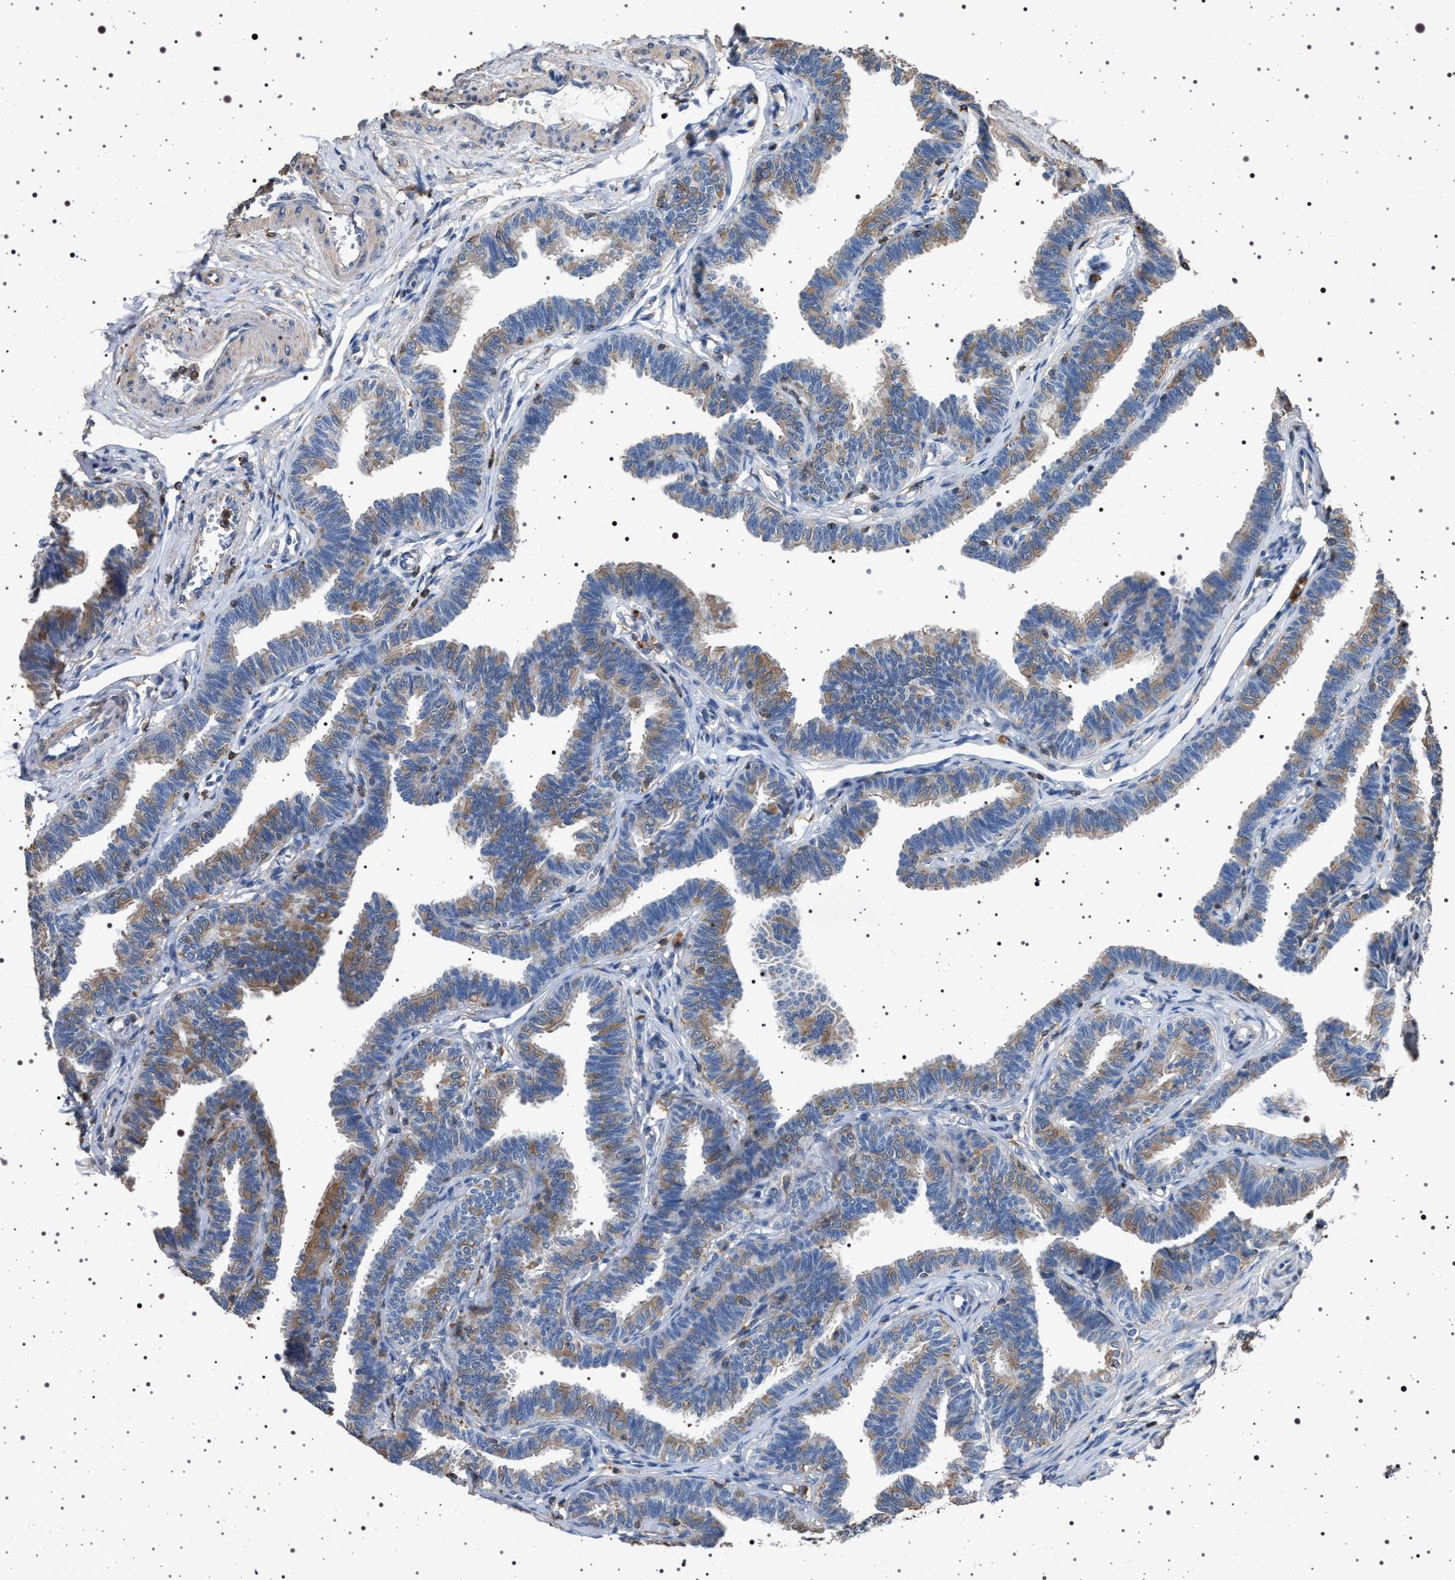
{"staining": {"intensity": "weak", "quantity": "25%-75%", "location": "cytoplasmic/membranous"}, "tissue": "fallopian tube", "cell_type": "Glandular cells", "image_type": "normal", "snomed": [{"axis": "morphology", "description": "Normal tissue, NOS"}, {"axis": "topography", "description": "Fallopian tube"}, {"axis": "topography", "description": "Ovary"}], "caption": "High-power microscopy captured an IHC image of unremarkable fallopian tube, revealing weak cytoplasmic/membranous staining in approximately 25%-75% of glandular cells.", "gene": "SMAP2", "patient": {"sex": "female", "age": 23}}